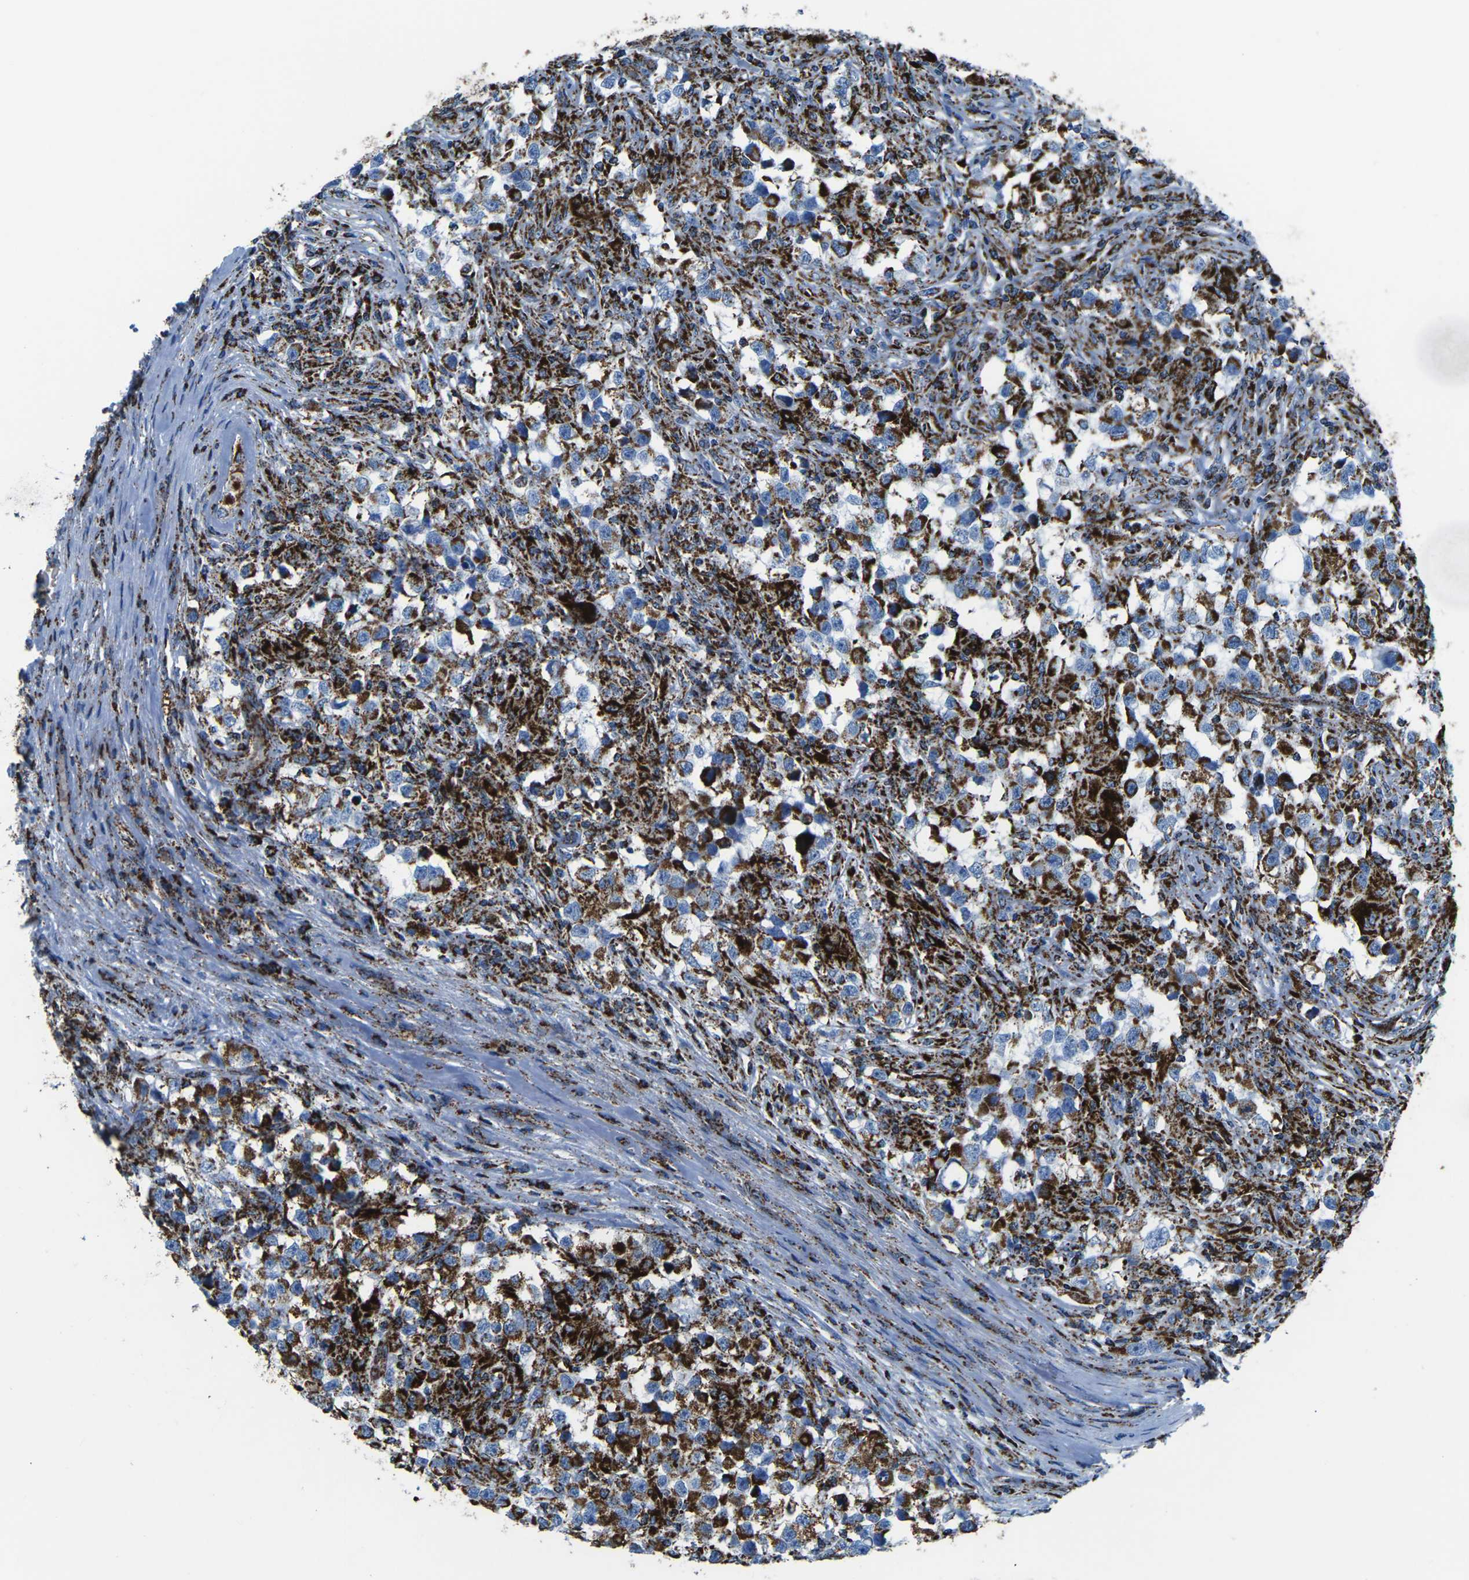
{"staining": {"intensity": "strong", "quantity": "25%-75%", "location": "cytoplasmic/membranous"}, "tissue": "testis cancer", "cell_type": "Tumor cells", "image_type": "cancer", "snomed": [{"axis": "morphology", "description": "Carcinoma, Embryonal, NOS"}, {"axis": "topography", "description": "Testis"}], "caption": "Immunohistochemistry image of human embryonal carcinoma (testis) stained for a protein (brown), which reveals high levels of strong cytoplasmic/membranous expression in about 25%-75% of tumor cells.", "gene": "MT-CO2", "patient": {"sex": "male", "age": 21}}